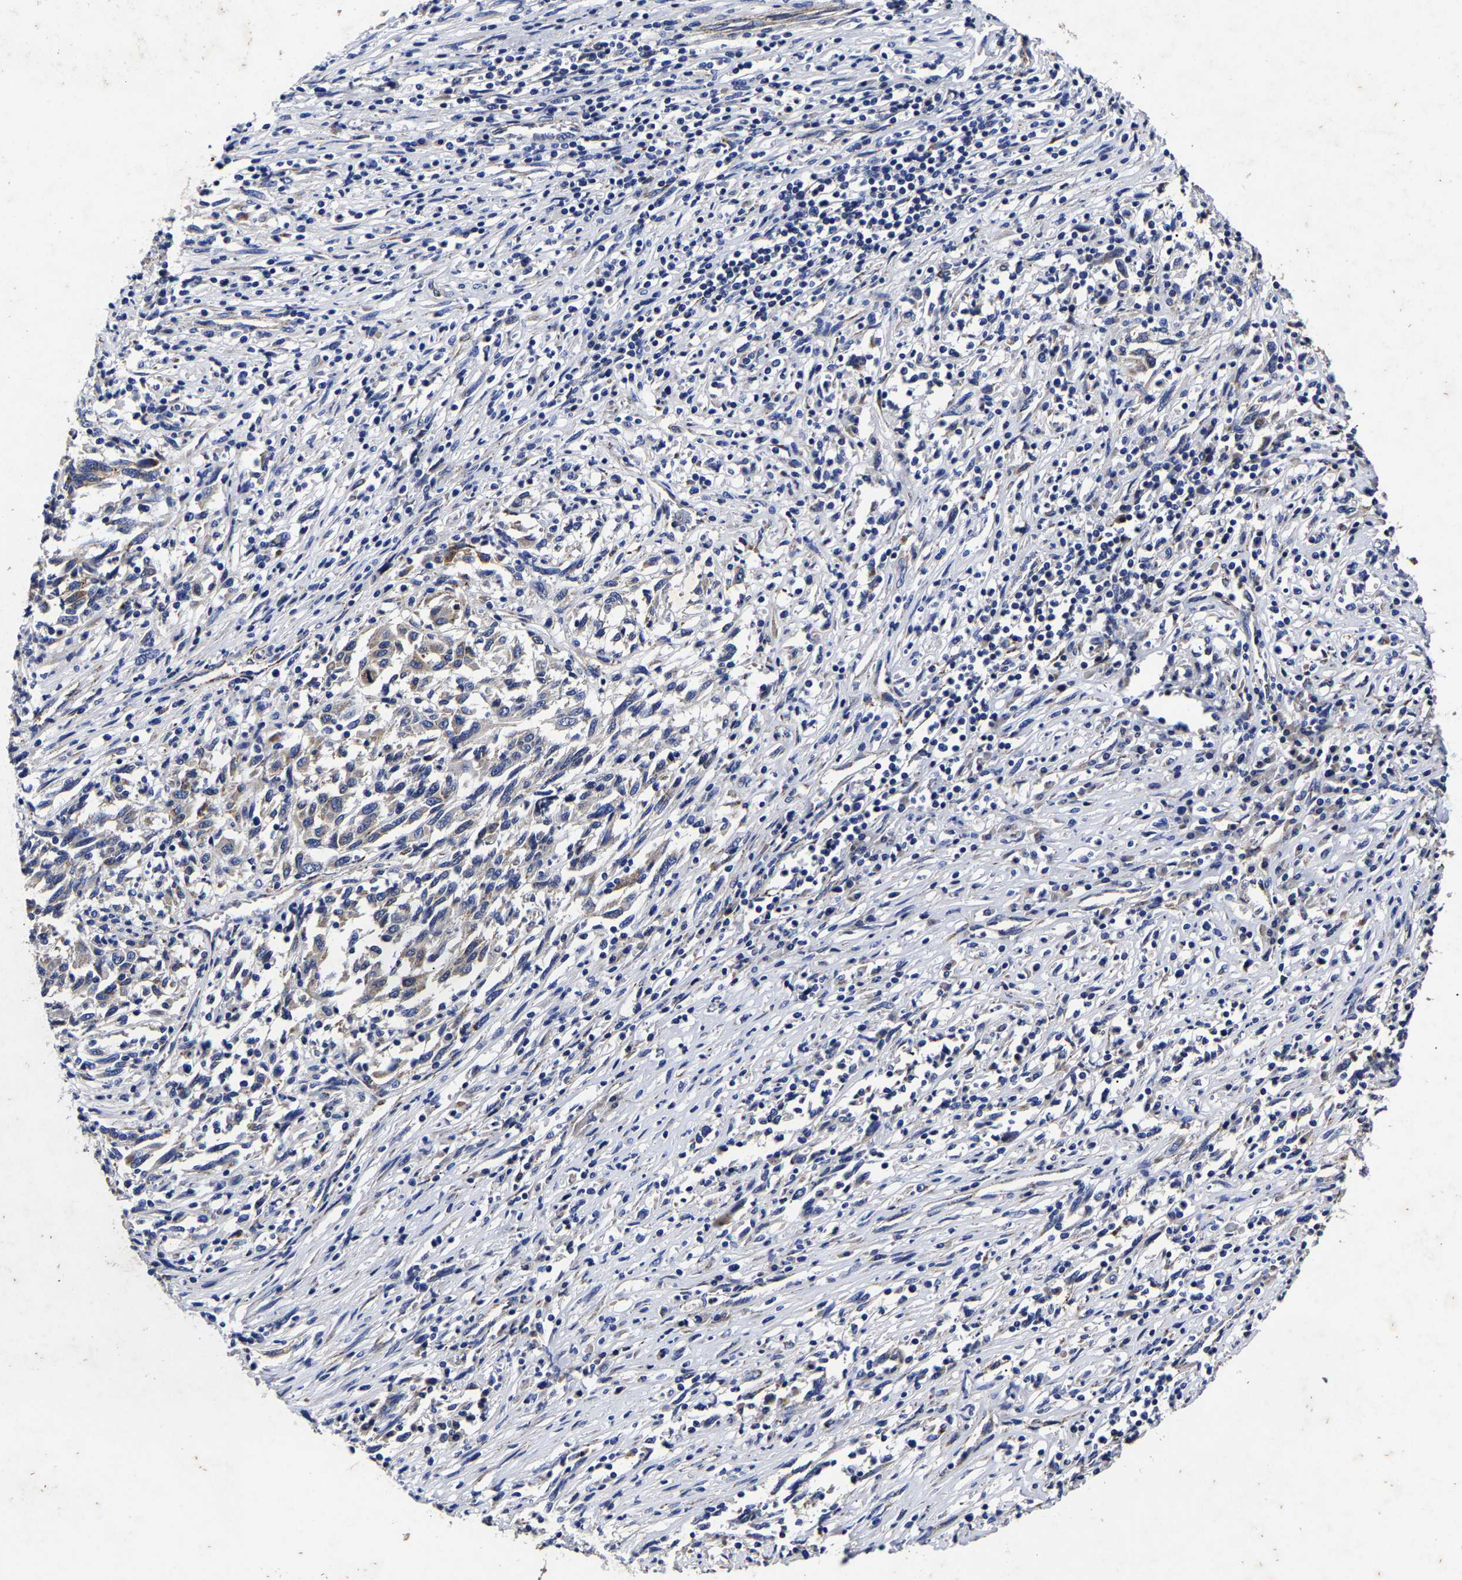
{"staining": {"intensity": "moderate", "quantity": "<25%", "location": "cytoplasmic/membranous"}, "tissue": "melanoma", "cell_type": "Tumor cells", "image_type": "cancer", "snomed": [{"axis": "morphology", "description": "Malignant melanoma, Metastatic site"}, {"axis": "topography", "description": "Lymph node"}], "caption": "This histopathology image demonstrates immunohistochemistry staining of human malignant melanoma (metastatic site), with low moderate cytoplasmic/membranous positivity in about <25% of tumor cells.", "gene": "AASS", "patient": {"sex": "male", "age": 61}}